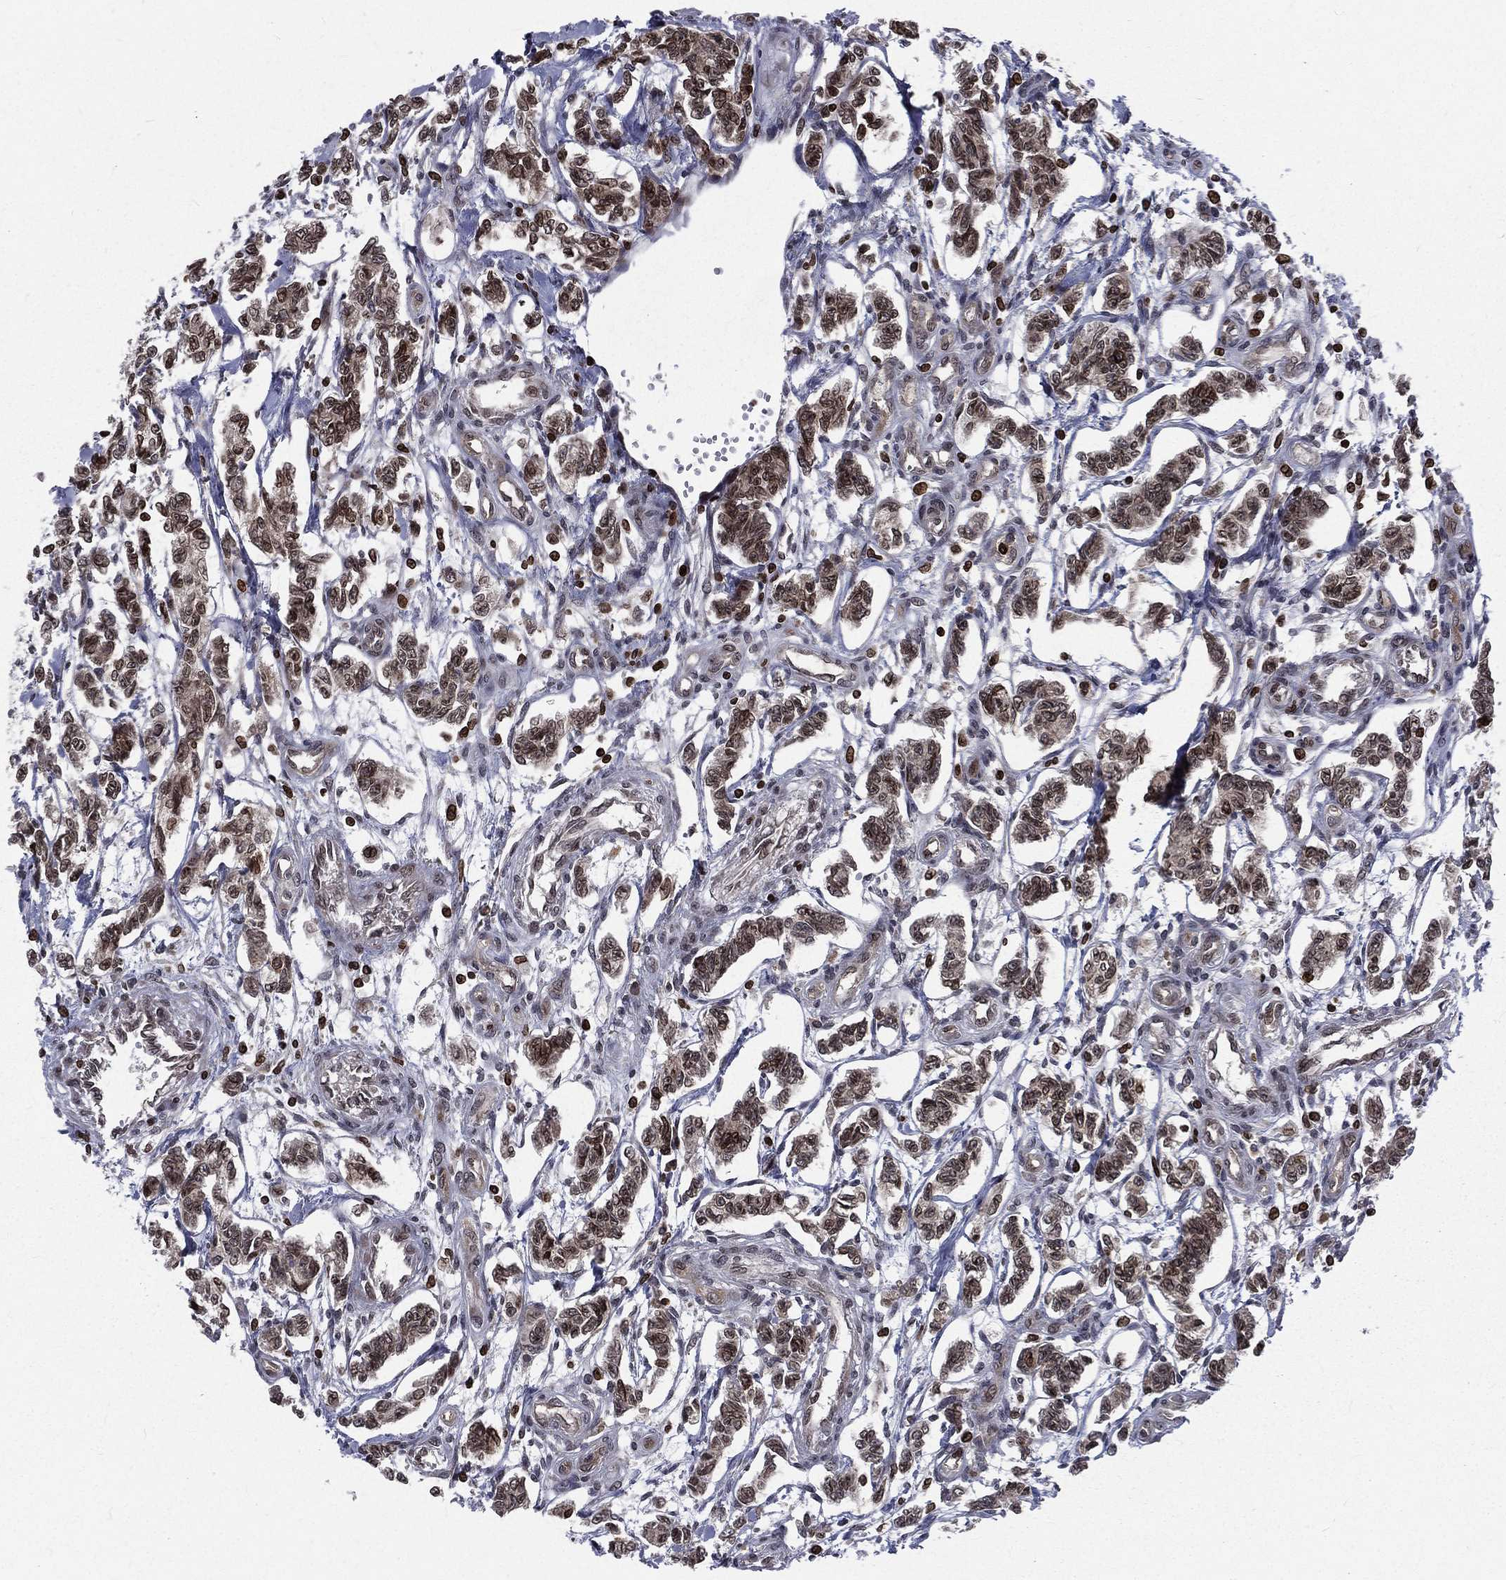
{"staining": {"intensity": "moderate", "quantity": ">75%", "location": "cytoplasmic/membranous,nuclear"}, "tissue": "carcinoid", "cell_type": "Tumor cells", "image_type": "cancer", "snomed": [{"axis": "morphology", "description": "Carcinoid, malignant, NOS"}, {"axis": "topography", "description": "Kidney"}], "caption": "A micrograph of human carcinoid stained for a protein exhibits moderate cytoplasmic/membranous and nuclear brown staining in tumor cells.", "gene": "LBR", "patient": {"sex": "female", "age": 41}}